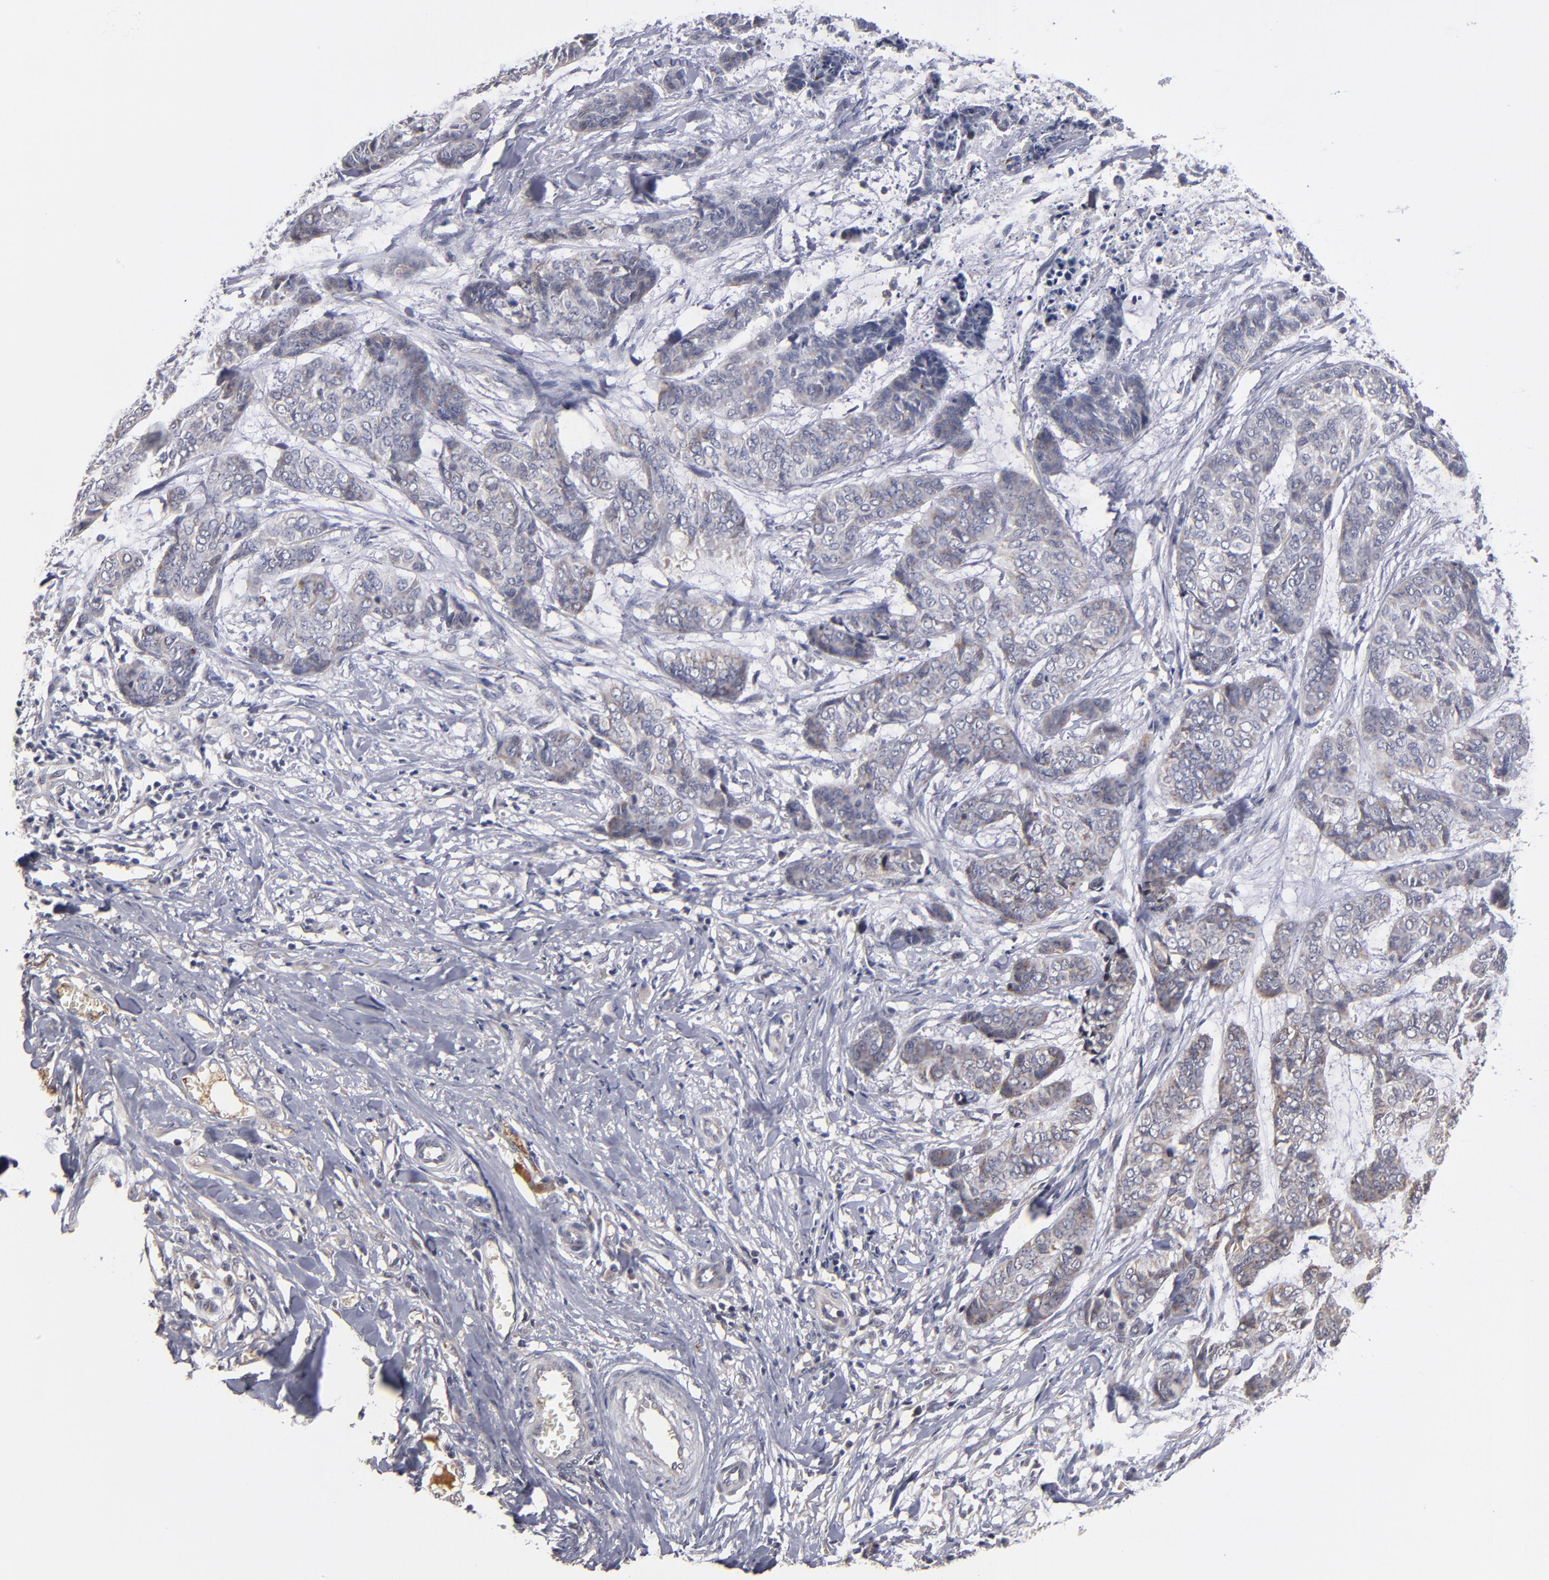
{"staining": {"intensity": "weak", "quantity": "<25%", "location": "cytoplasmic/membranous"}, "tissue": "skin cancer", "cell_type": "Tumor cells", "image_type": "cancer", "snomed": [{"axis": "morphology", "description": "Basal cell carcinoma"}, {"axis": "topography", "description": "Skin"}], "caption": "A high-resolution image shows immunohistochemistry (IHC) staining of basal cell carcinoma (skin), which demonstrates no significant positivity in tumor cells. The staining is performed using DAB (3,3'-diaminobenzidine) brown chromogen with nuclei counter-stained in using hematoxylin.", "gene": "EXD2", "patient": {"sex": "female", "age": 64}}